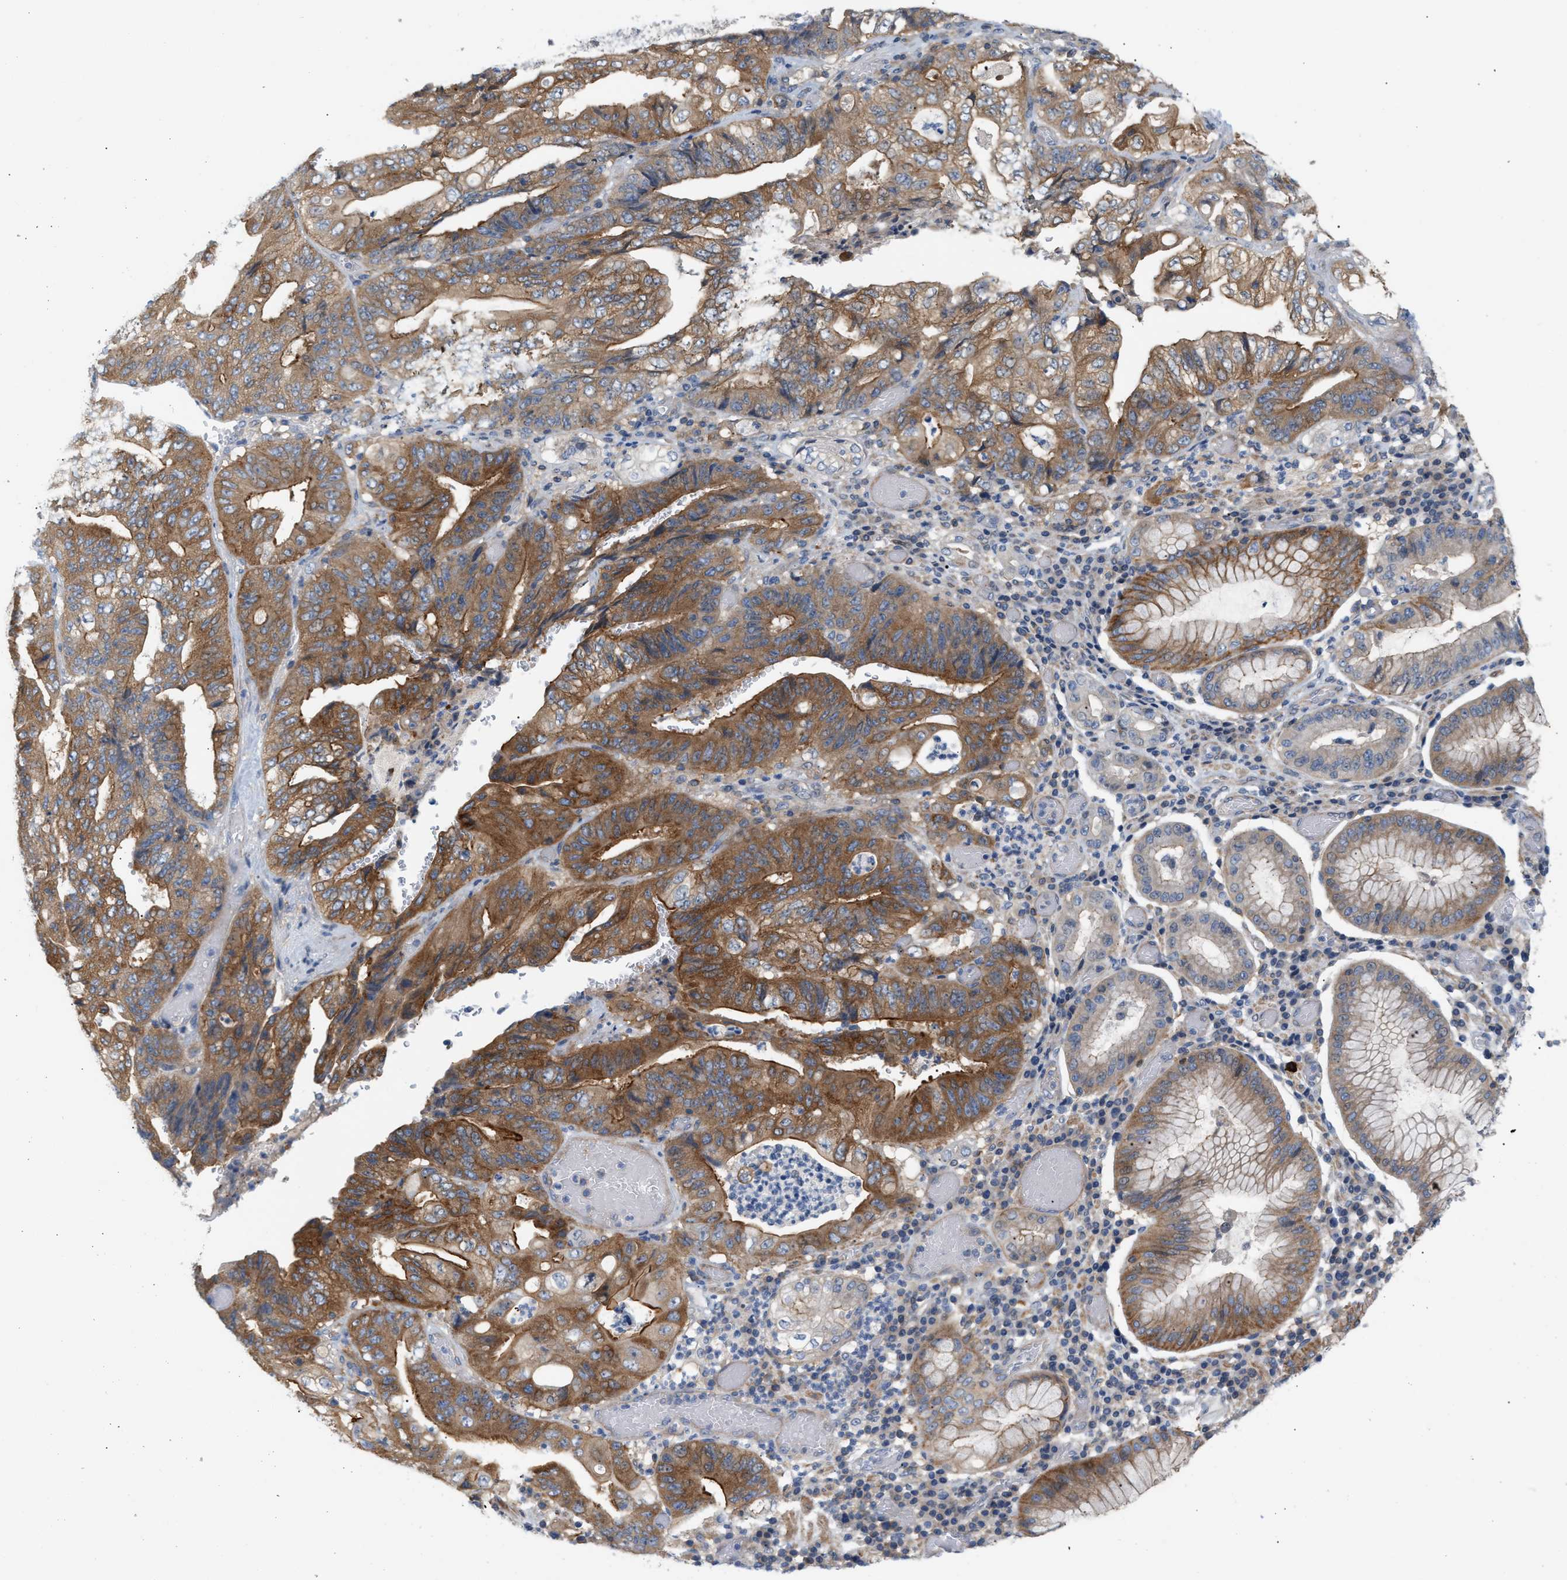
{"staining": {"intensity": "moderate", "quantity": ">75%", "location": "cytoplasmic/membranous"}, "tissue": "stomach cancer", "cell_type": "Tumor cells", "image_type": "cancer", "snomed": [{"axis": "morphology", "description": "Adenocarcinoma, NOS"}, {"axis": "topography", "description": "Stomach"}], "caption": "A brown stain shows moderate cytoplasmic/membranous expression of a protein in human stomach adenocarcinoma tumor cells.", "gene": "LRCH1", "patient": {"sex": "female", "age": 73}}